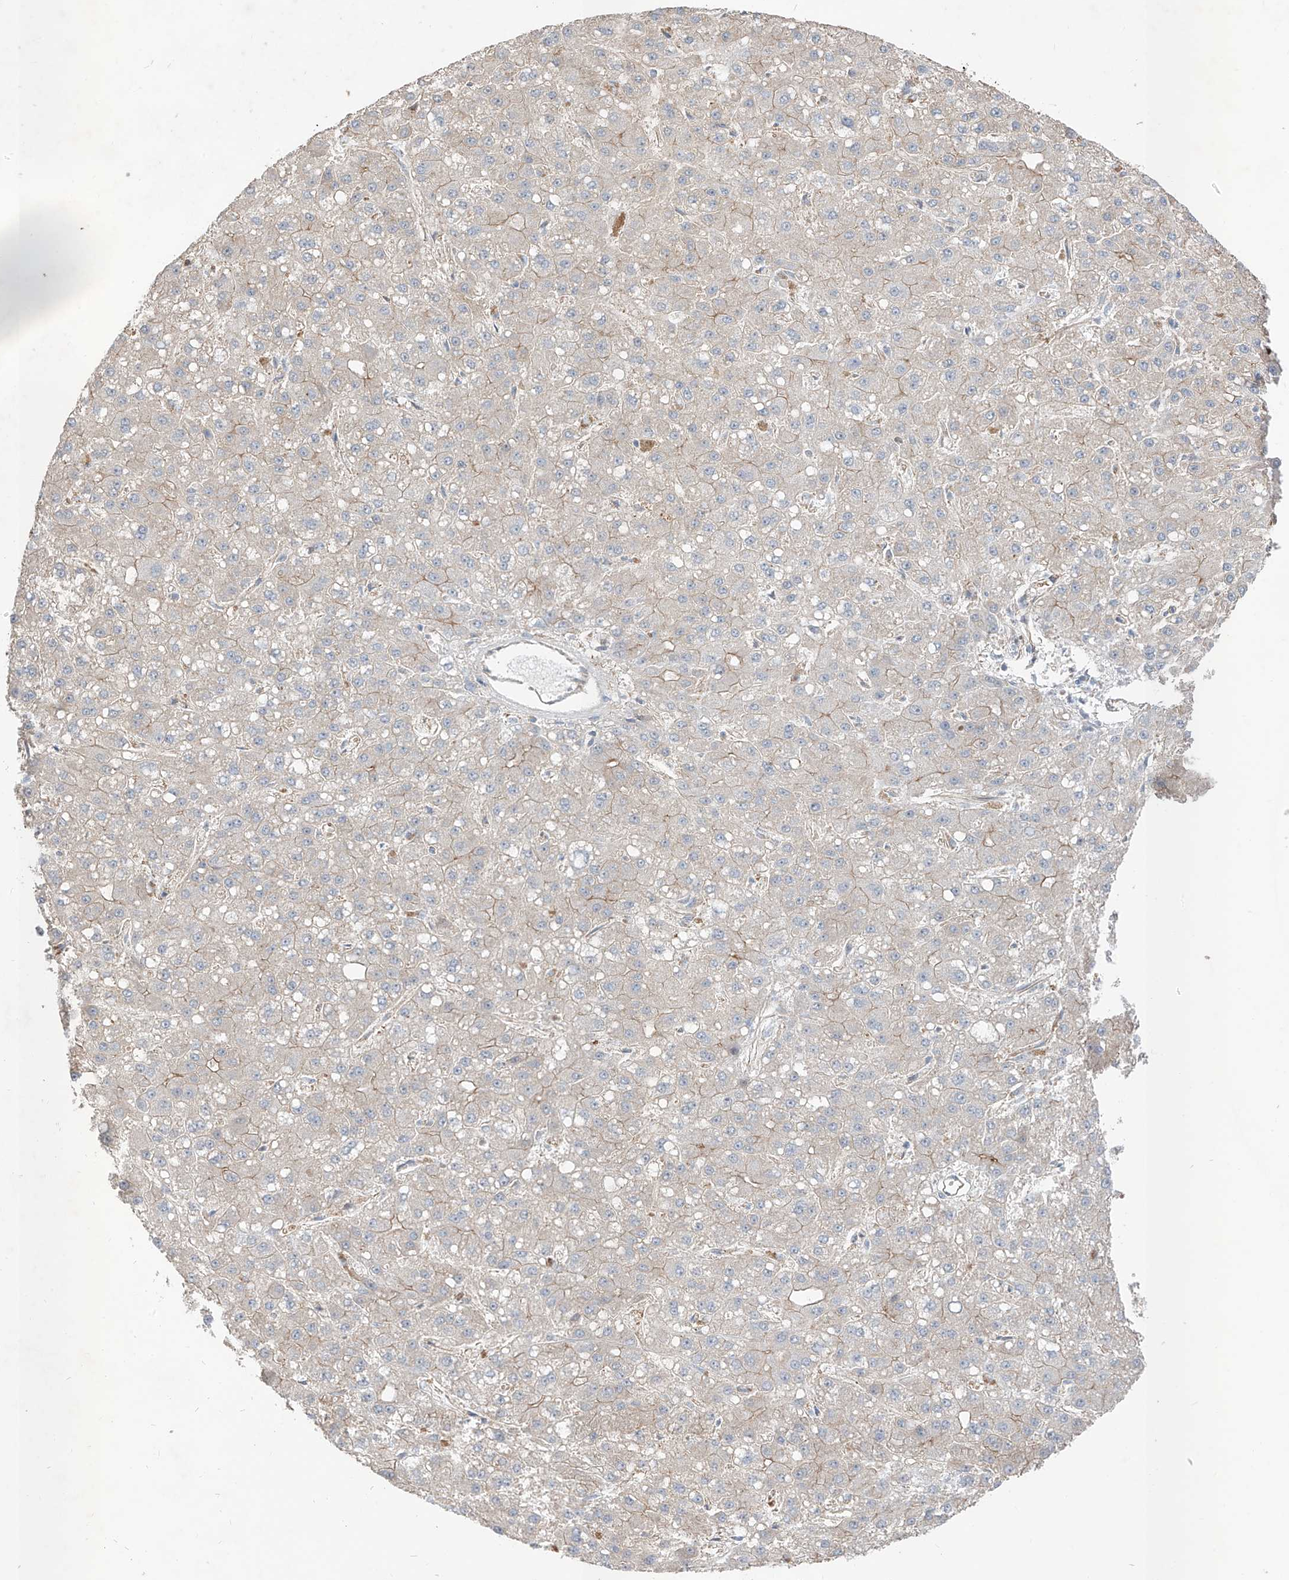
{"staining": {"intensity": "weak", "quantity": "<25%", "location": "cytoplasmic/membranous"}, "tissue": "liver cancer", "cell_type": "Tumor cells", "image_type": "cancer", "snomed": [{"axis": "morphology", "description": "Carcinoma, Hepatocellular, NOS"}, {"axis": "topography", "description": "Liver"}], "caption": "A photomicrograph of hepatocellular carcinoma (liver) stained for a protein demonstrates no brown staining in tumor cells.", "gene": "EPHX4", "patient": {"sex": "male", "age": 67}}